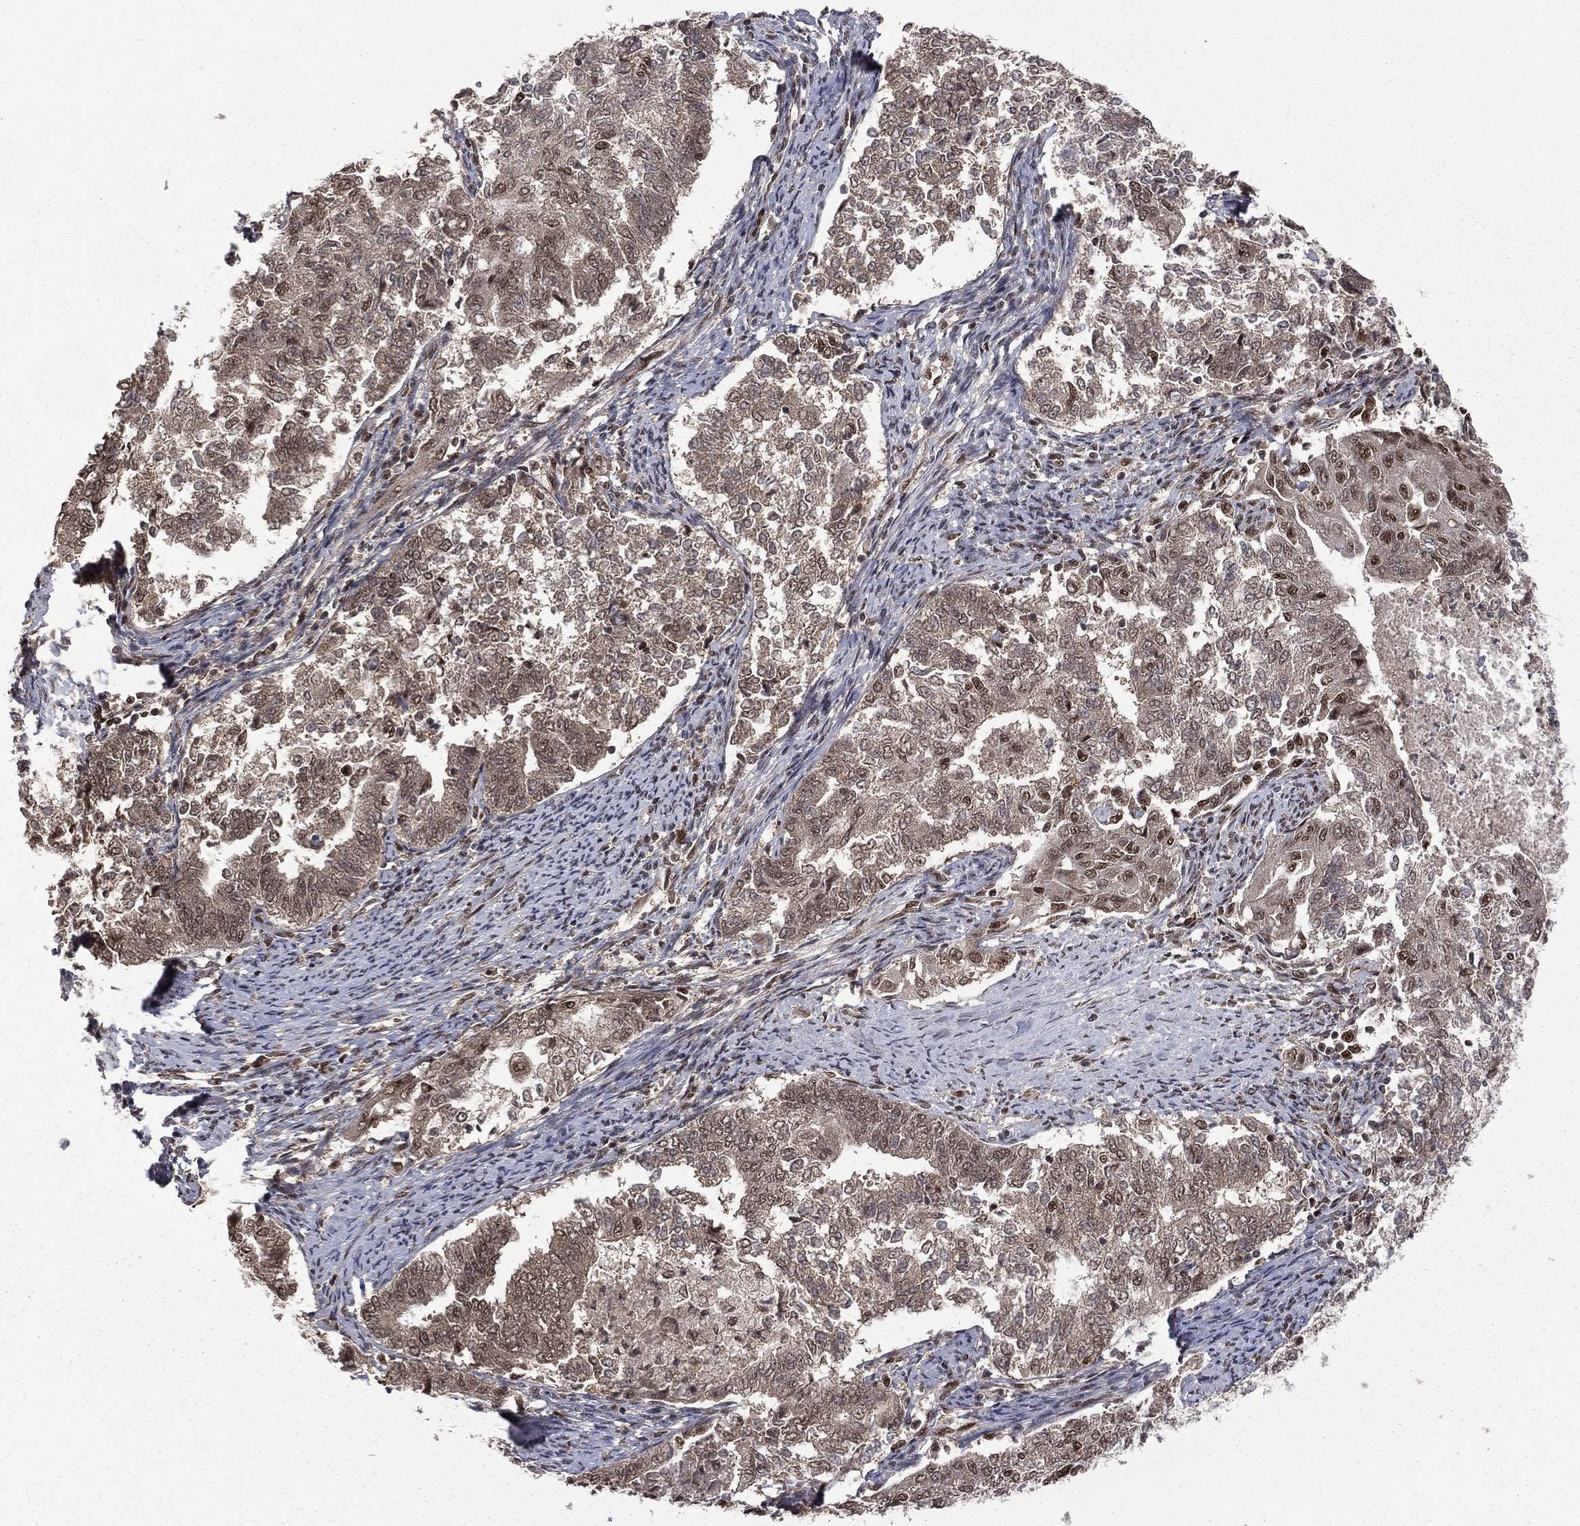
{"staining": {"intensity": "moderate", "quantity": "<25%", "location": "nuclear"}, "tissue": "endometrial cancer", "cell_type": "Tumor cells", "image_type": "cancer", "snomed": [{"axis": "morphology", "description": "Adenocarcinoma, NOS"}, {"axis": "topography", "description": "Endometrium"}], "caption": "Immunohistochemistry (IHC) of endometrial cancer (adenocarcinoma) reveals low levels of moderate nuclear expression in about <25% of tumor cells.", "gene": "JMJD6", "patient": {"sex": "female", "age": 65}}